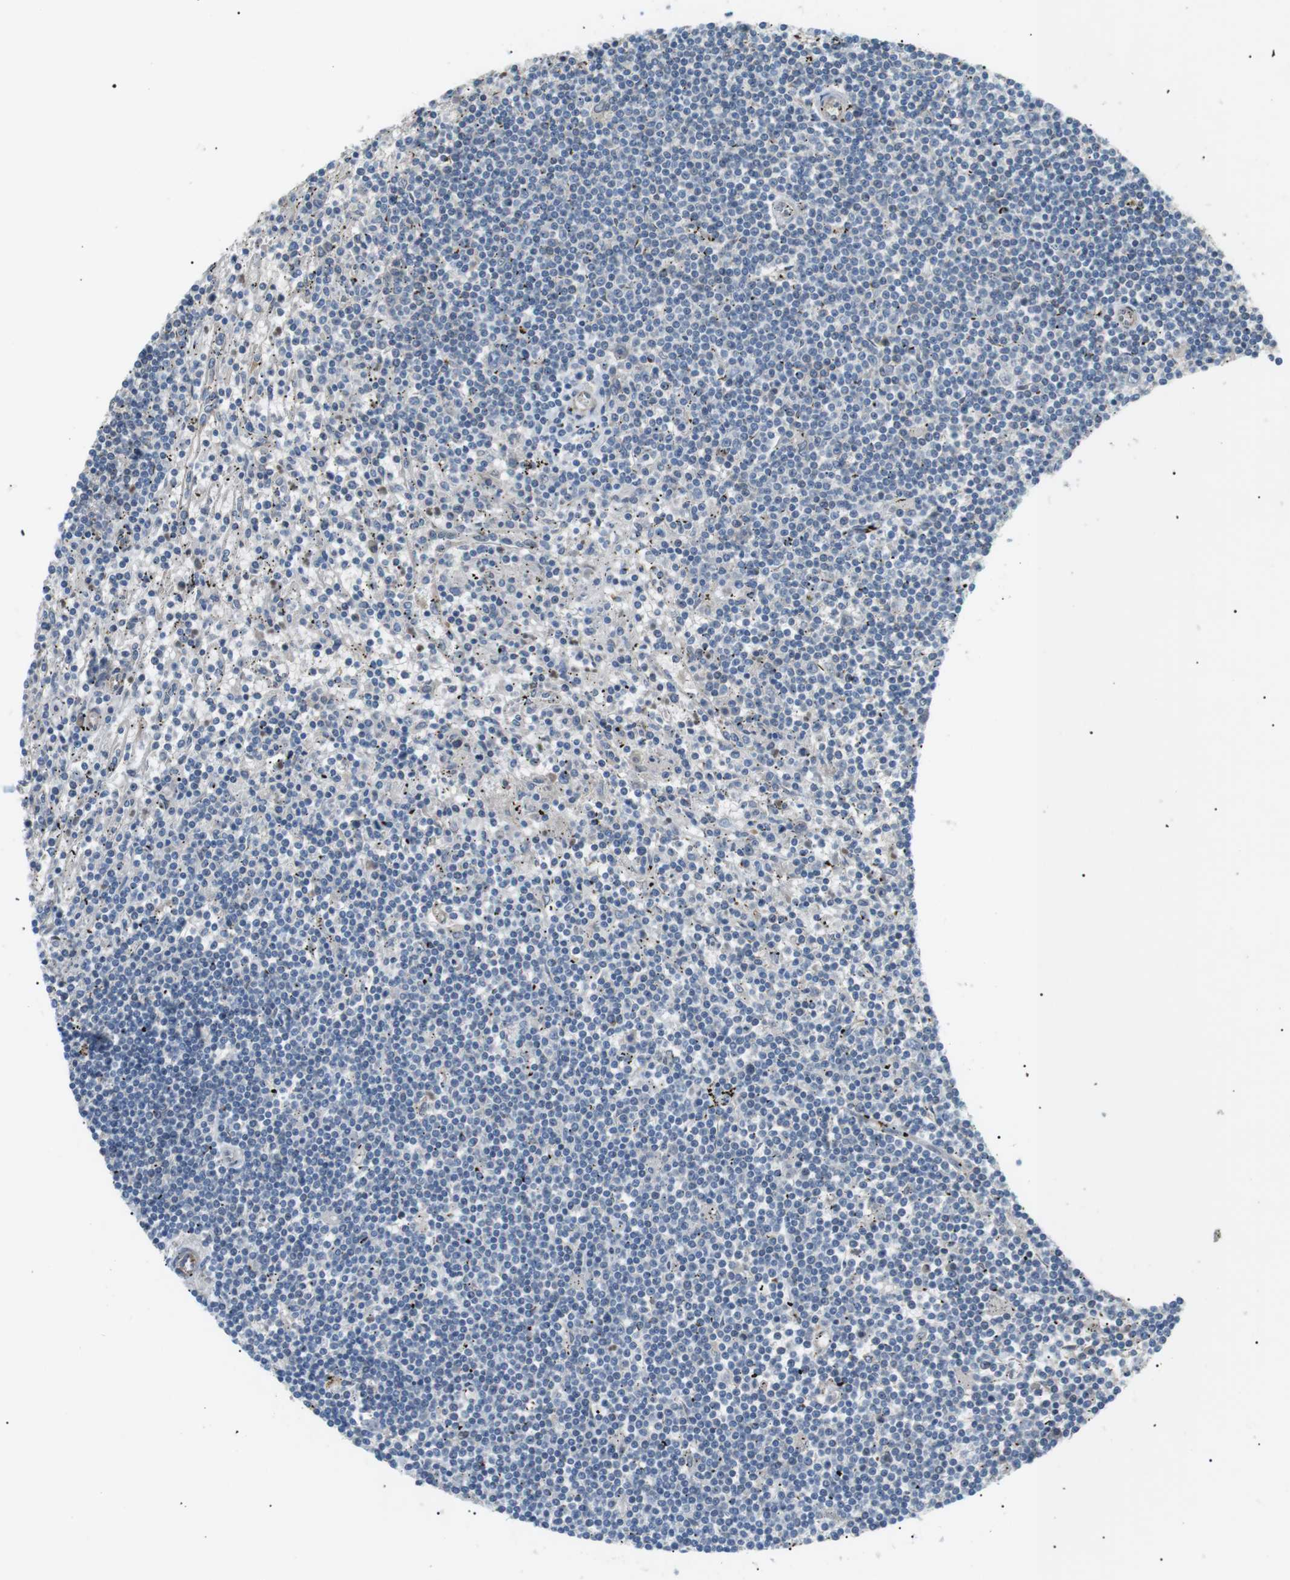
{"staining": {"intensity": "negative", "quantity": "none", "location": "none"}, "tissue": "lymphoma", "cell_type": "Tumor cells", "image_type": "cancer", "snomed": [{"axis": "morphology", "description": "Malignant lymphoma, non-Hodgkin's type, Low grade"}, {"axis": "topography", "description": "Spleen"}], "caption": "Immunohistochemical staining of lymphoma reveals no significant staining in tumor cells.", "gene": "B4GALNT2", "patient": {"sex": "male", "age": 76}}